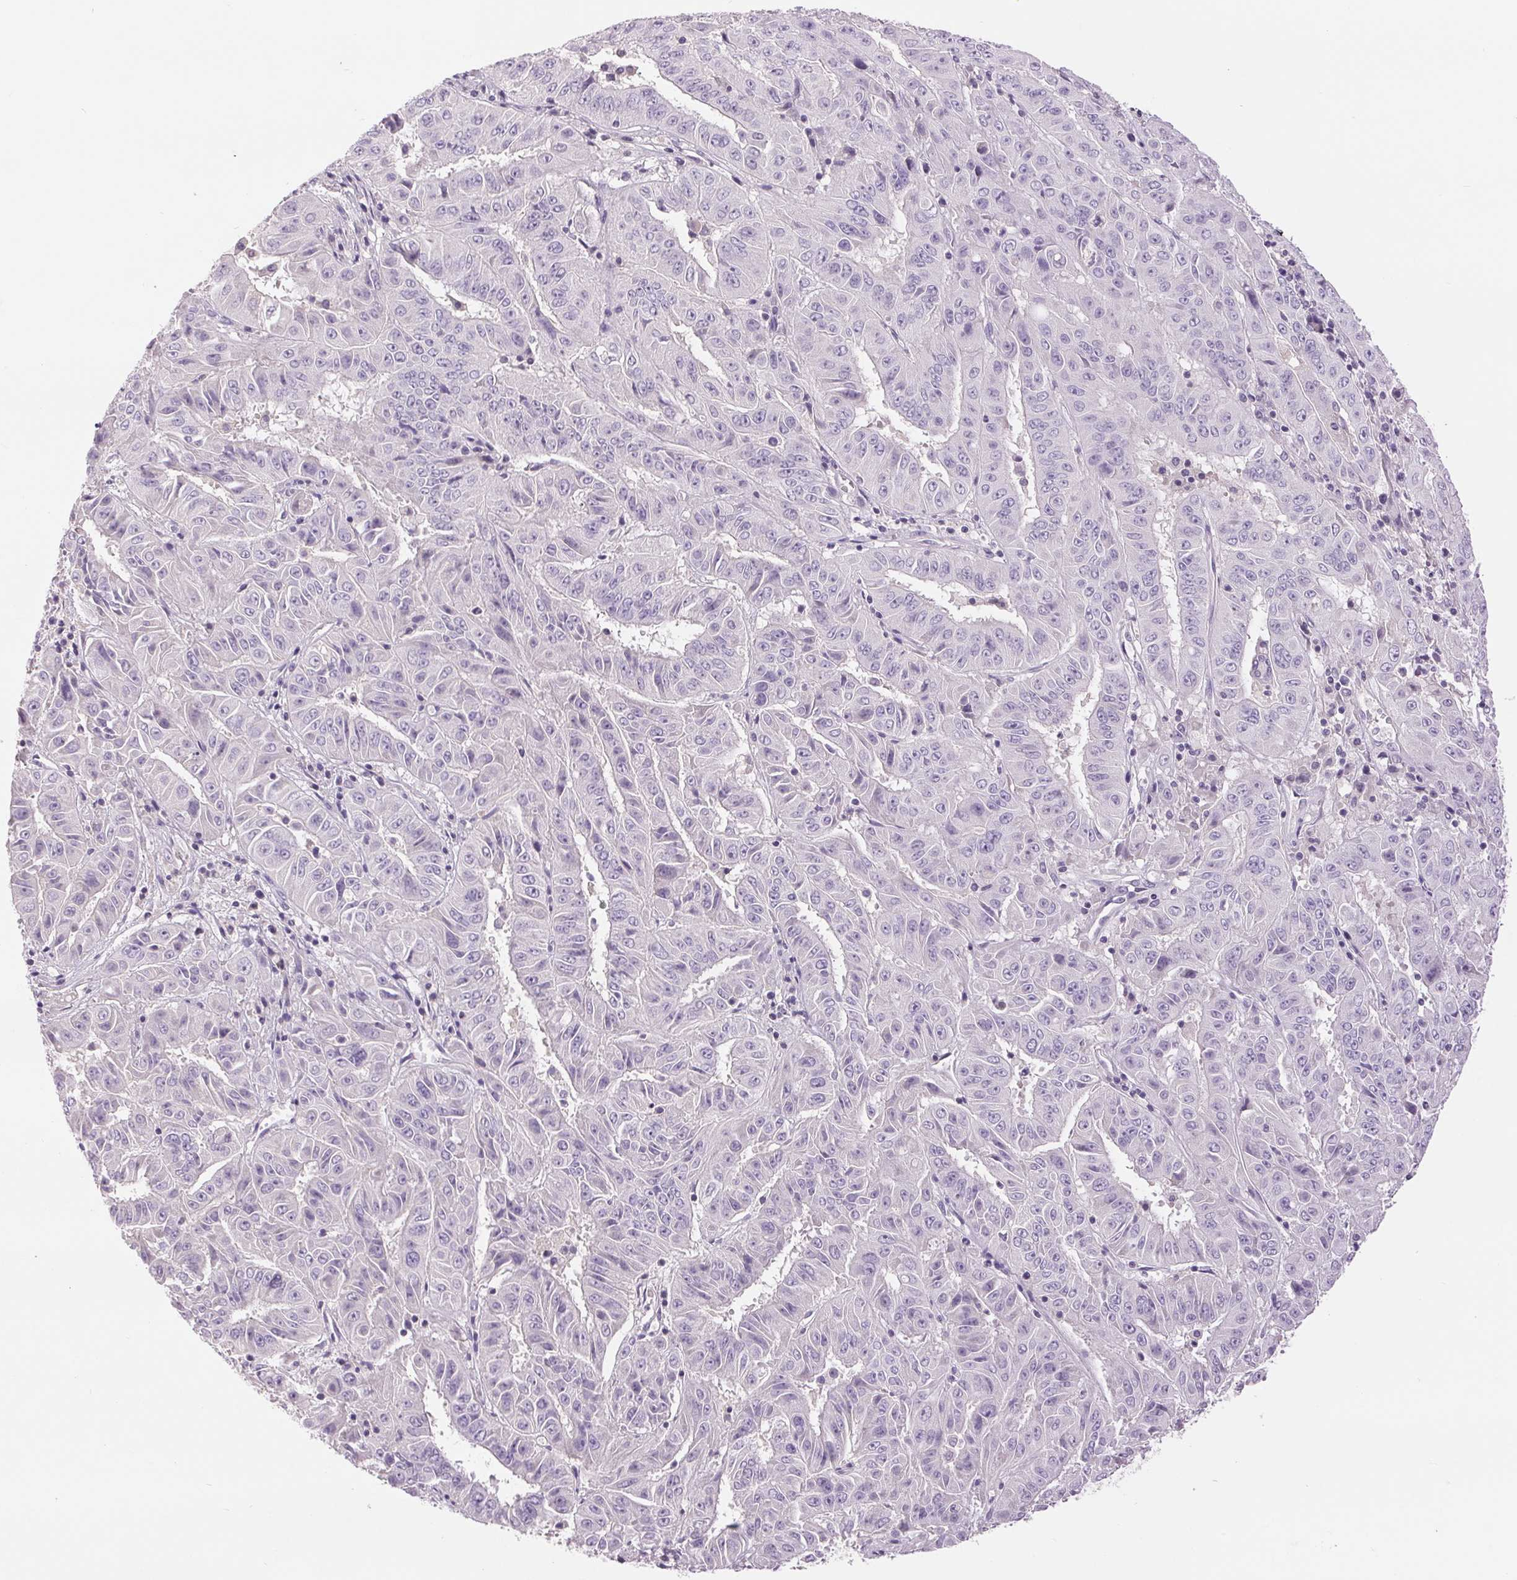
{"staining": {"intensity": "negative", "quantity": "none", "location": "none"}, "tissue": "pancreatic cancer", "cell_type": "Tumor cells", "image_type": "cancer", "snomed": [{"axis": "morphology", "description": "Adenocarcinoma, NOS"}, {"axis": "topography", "description": "Pancreas"}], "caption": "This micrograph is of pancreatic cancer (adenocarcinoma) stained with immunohistochemistry to label a protein in brown with the nuclei are counter-stained blue. There is no positivity in tumor cells.", "gene": "FXYD4", "patient": {"sex": "male", "age": 63}}